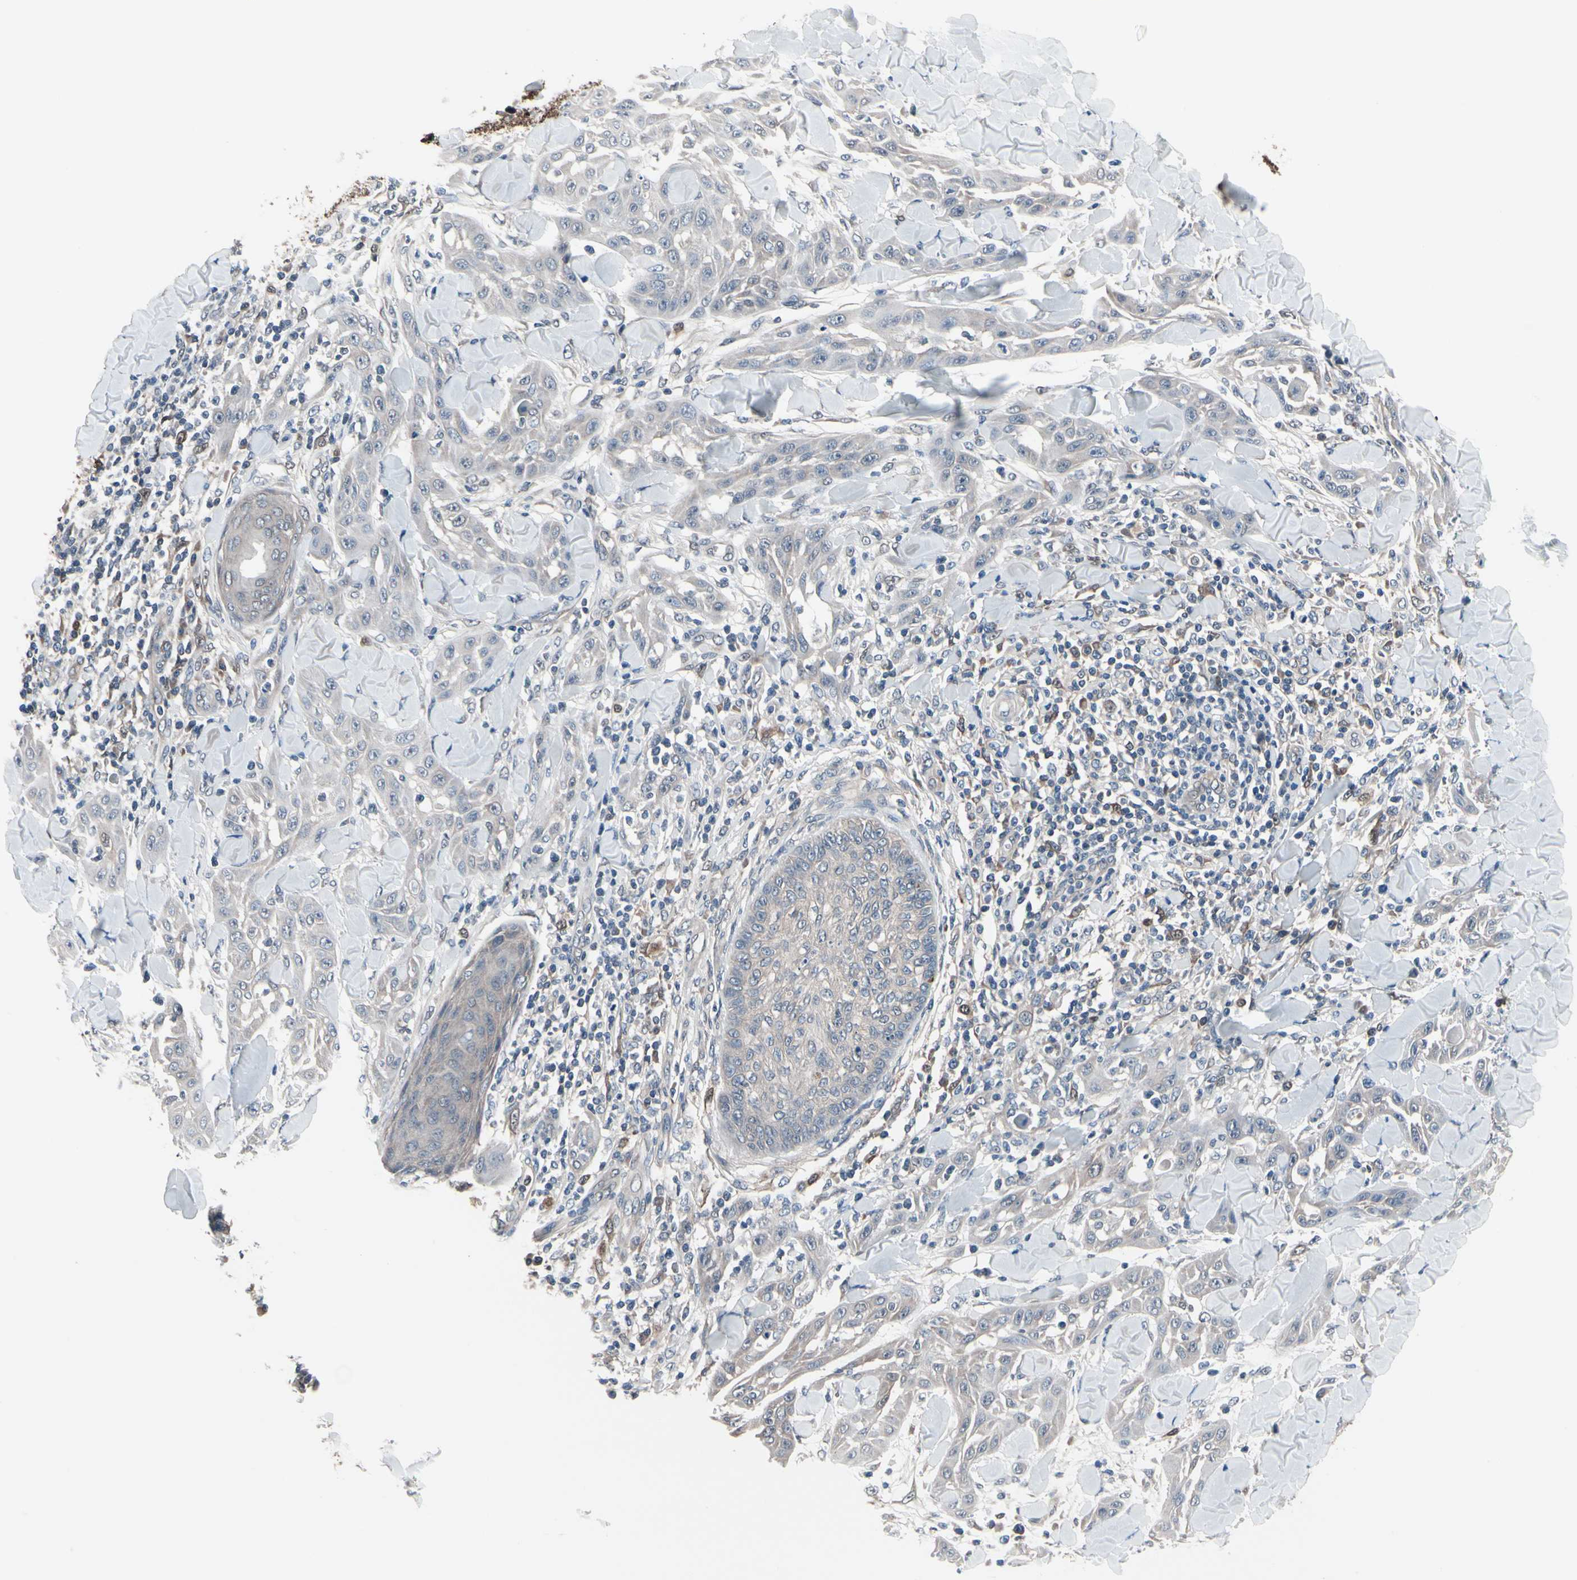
{"staining": {"intensity": "weak", "quantity": ">75%", "location": "cytoplasmic/membranous"}, "tissue": "skin cancer", "cell_type": "Tumor cells", "image_type": "cancer", "snomed": [{"axis": "morphology", "description": "Squamous cell carcinoma, NOS"}, {"axis": "topography", "description": "Skin"}], "caption": "A histopathology image of human skin cancer stained for a protein displays weak cytoplasmic/membranous brown staining in tumor cells. (brown staining indicates protein expression, while blue staining denotes nuclei).", "gene": "PRDX6", "patient": {"sex": "male", "age": 24}}